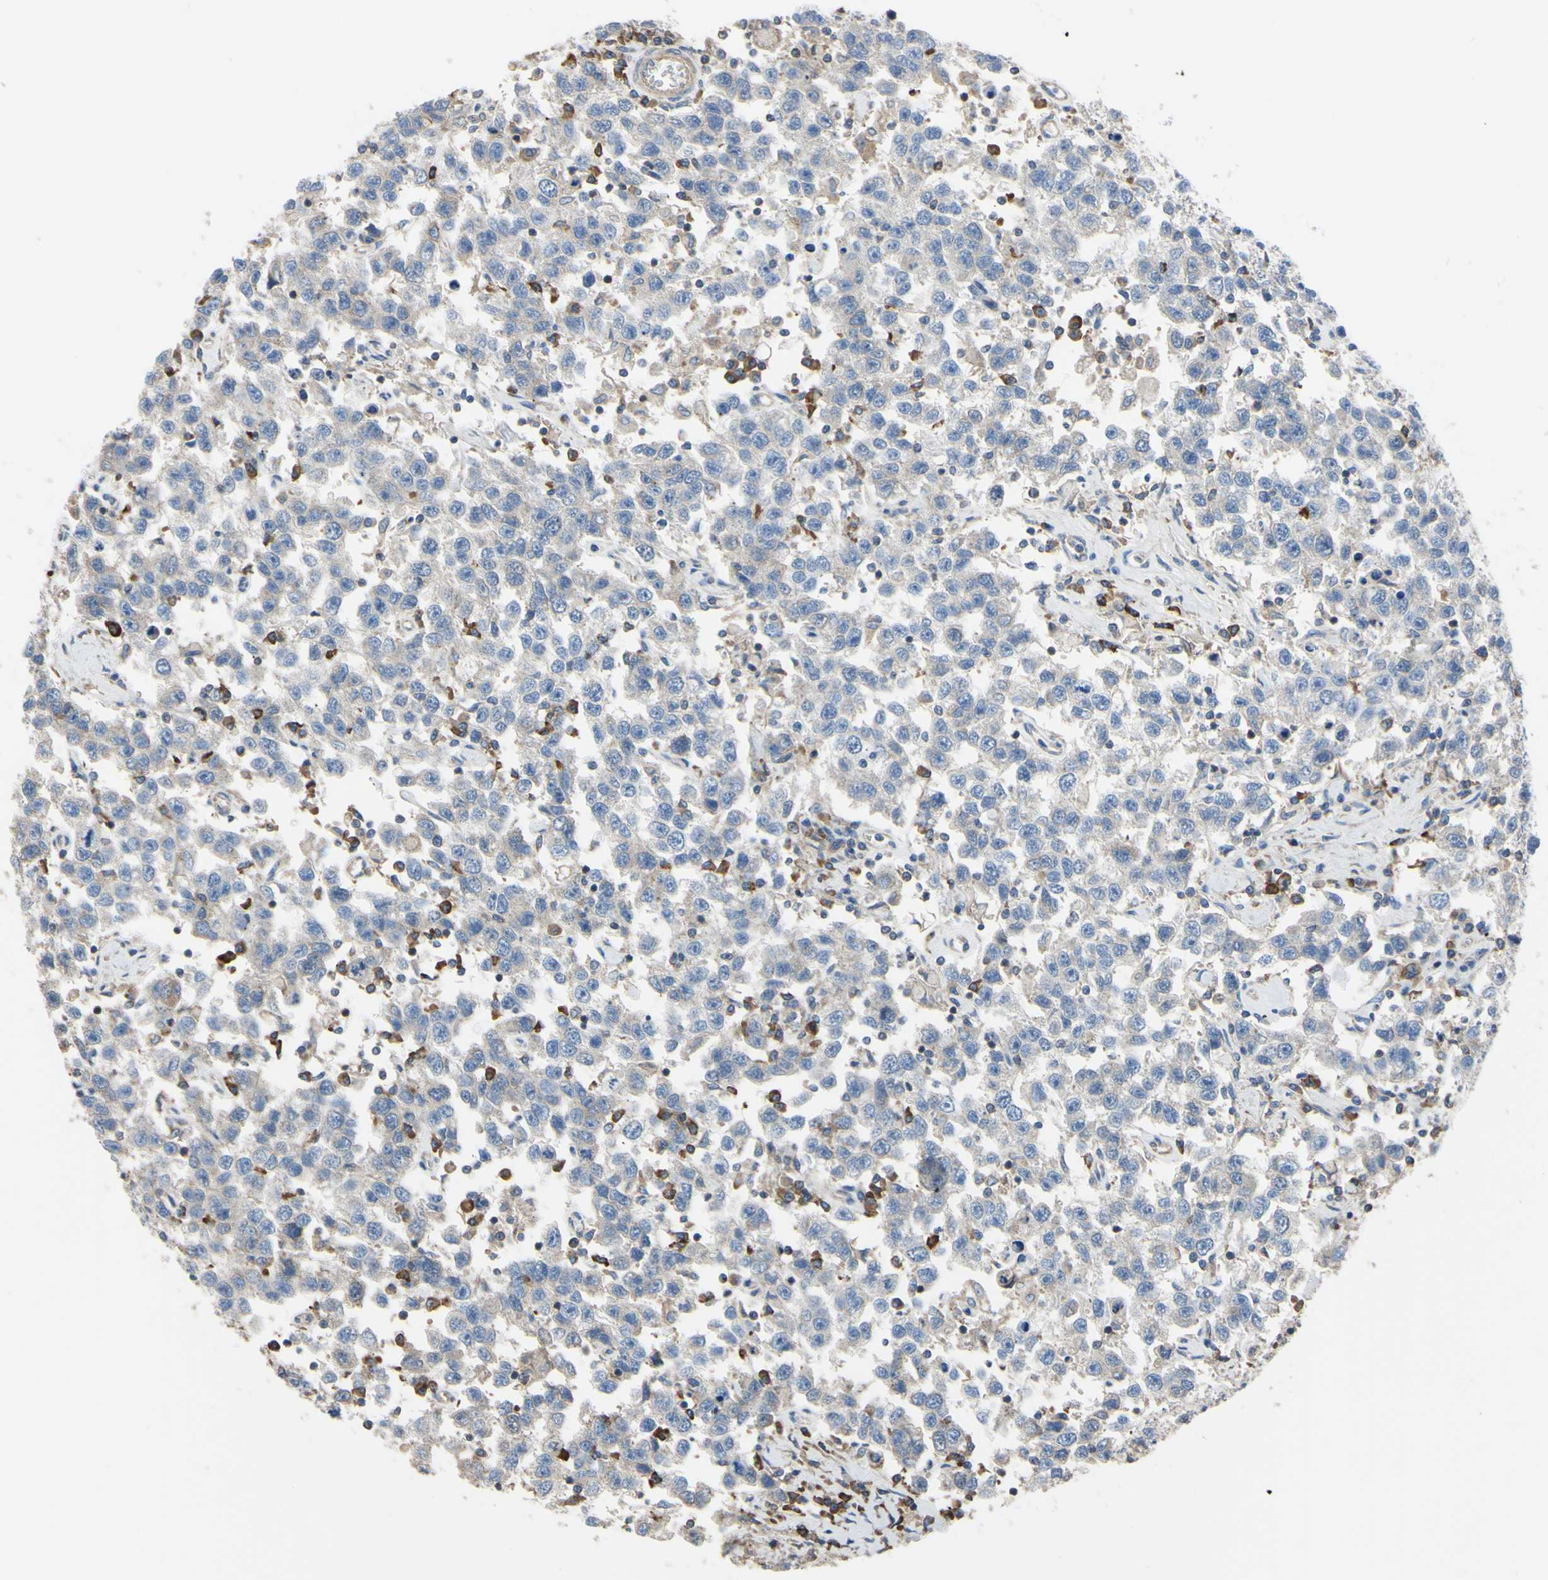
{"staining": {"intensity": "negative", "quantity": "none", "location": "none"}, "tissue": "testis cancer", "cell_type": "Tumor cells", "image_type": "cancer", "snomed": [{"axis": "morphology", "description": "Seminoma, NOS"}, {"axis": "topography", "description": "Testis"}], "caption": "An immunohistochemistry photomicrograph of testis cancer is shown. There is no staining in tumor cells of testis cancer.", "gene": "BECN1", "patient": {"sex": "male", "age": 41}}